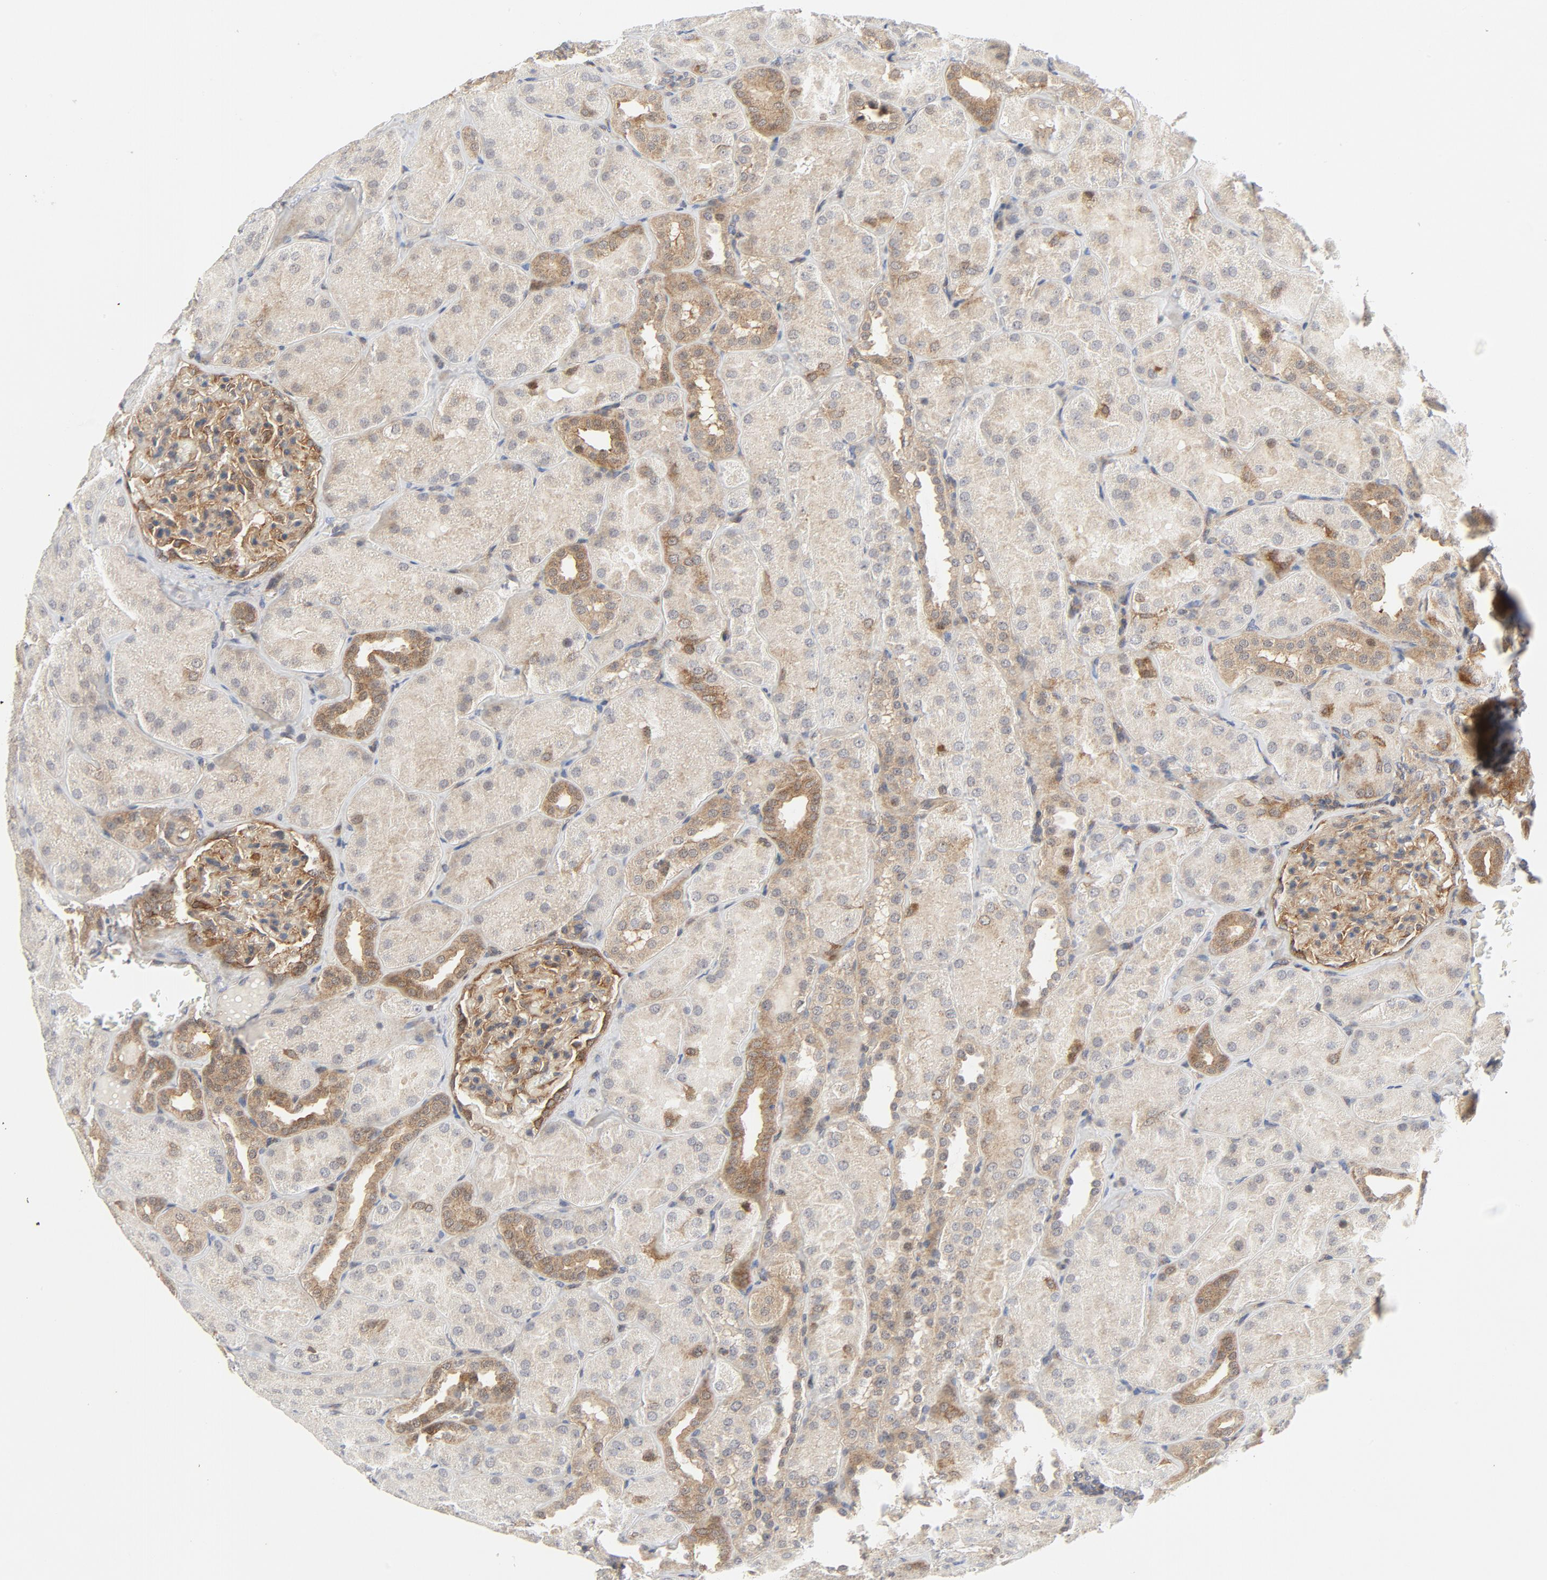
{"staining": {"intensity": "moderate", "quantity": ">75%", "location": "cytoplasmic/membranous"}, "tissue": "kidney", "cell_type": "Cells in glomeruli", "image_type": "normal", "snomed": [{"axis": "morphology", "description": "Normal tissue, NOS"}, {"axis": "topography", "description": "Kidney"}], "caption": "IHC photomicrograph of normal human kidney stained for a protein (brown), which reveals medium levels of moderate cytoplasmic/membranous staining in about >75% of cells in glomeruli.", "gene": "MAP2K7", "patient": {"sex": "male", "age": 28}}